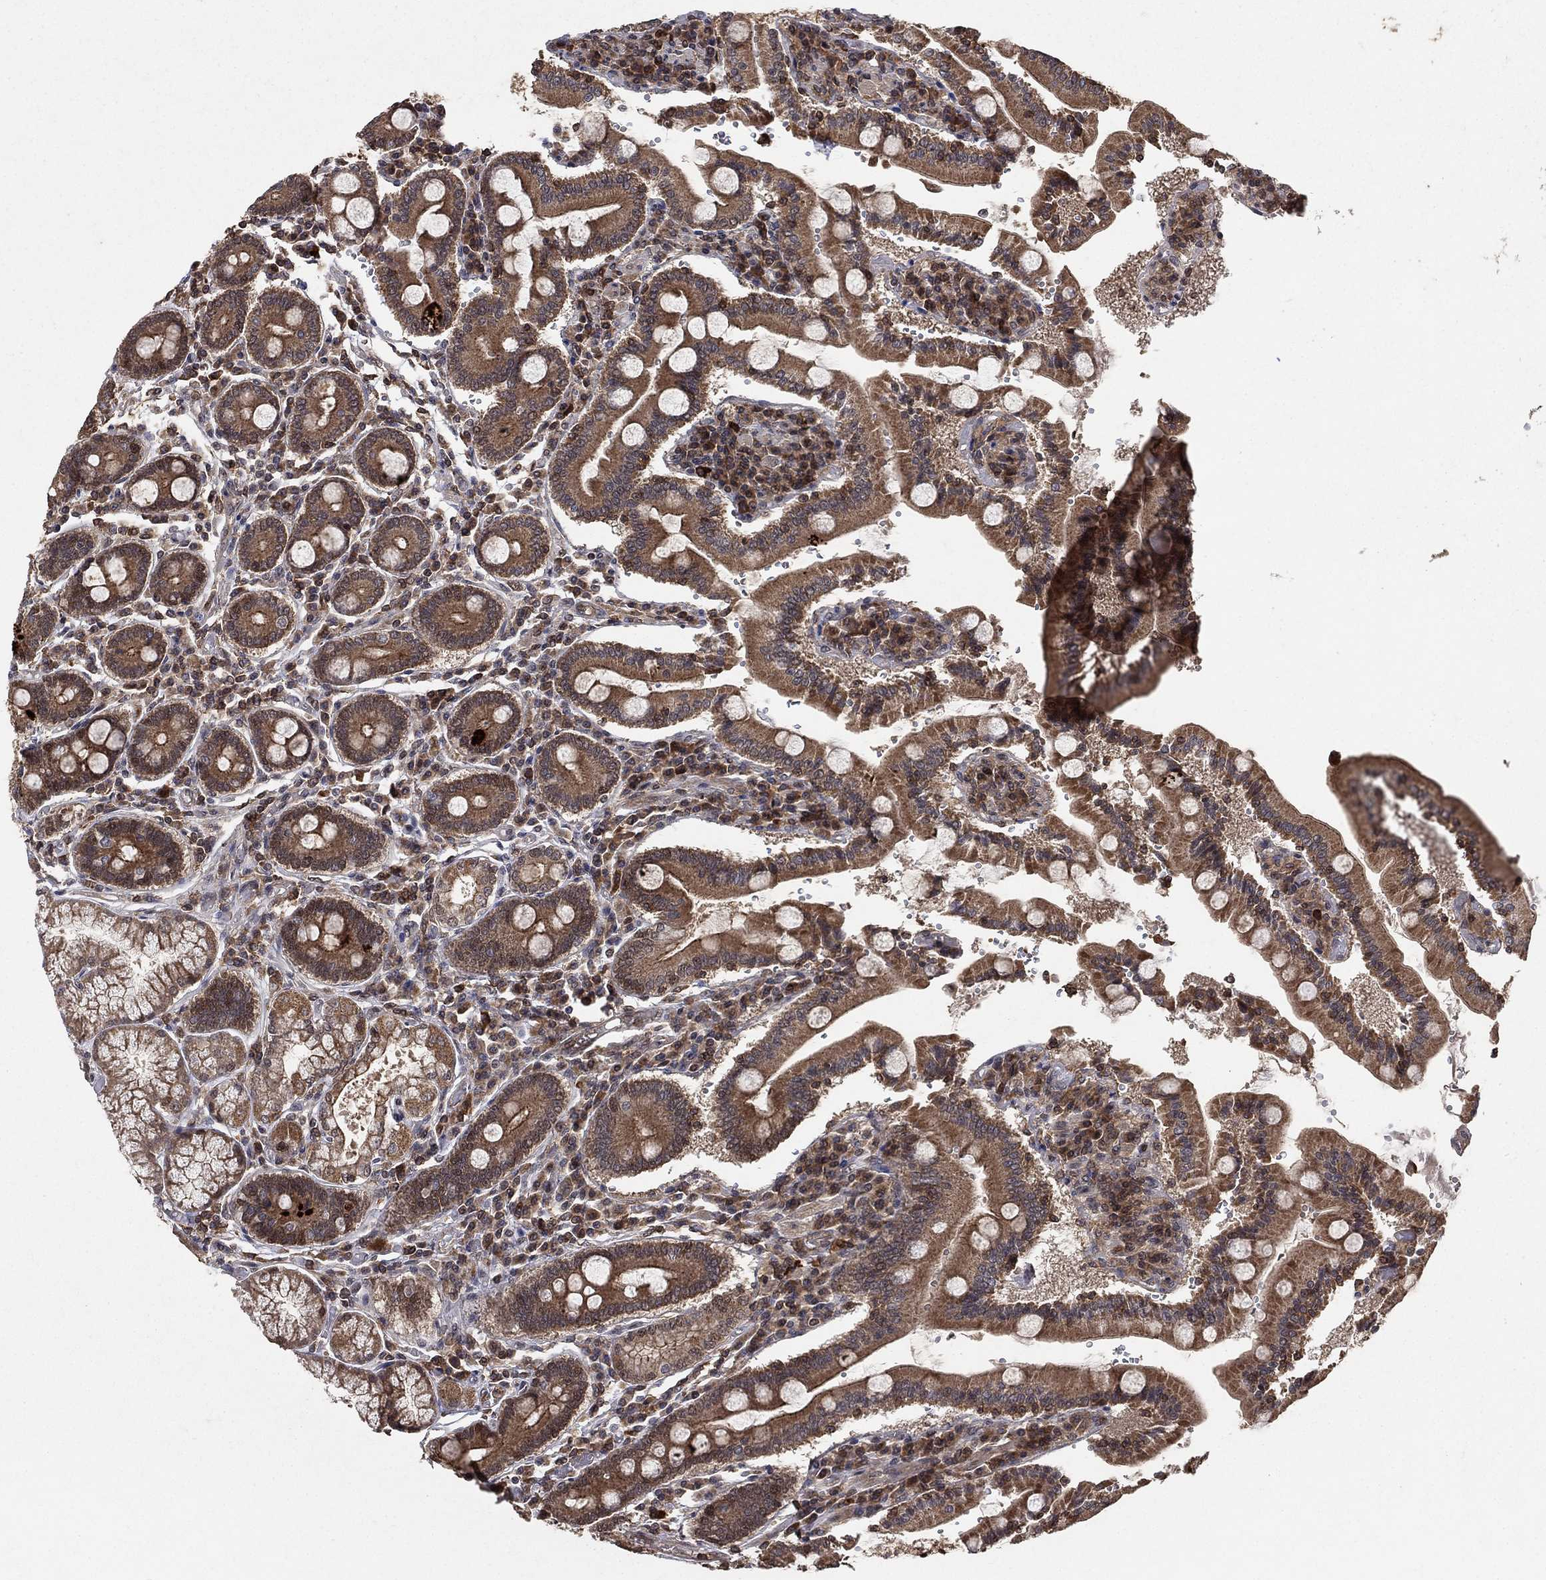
{"staining": {"intensity": "moderate", "quantity": ">75%", "location": "cytoplasmic/membranous"}, "tissue": "duodenum", "cell_type": "Glandular cells", "image_type": "normal", "snomed": [{"axis": "morphology", "description": "Normal tissue, NOS"}, {"axis": "topography", "description": "Duodenum"}], "caption": "Unremarkable duodenum demonstrates moderate cytoplasmic/membranous staining in about >75% of glandular cells, visualized by immunohistochemistry.", "gene": "CCDC66", "patient": {"sex": "female", "age": 62}}